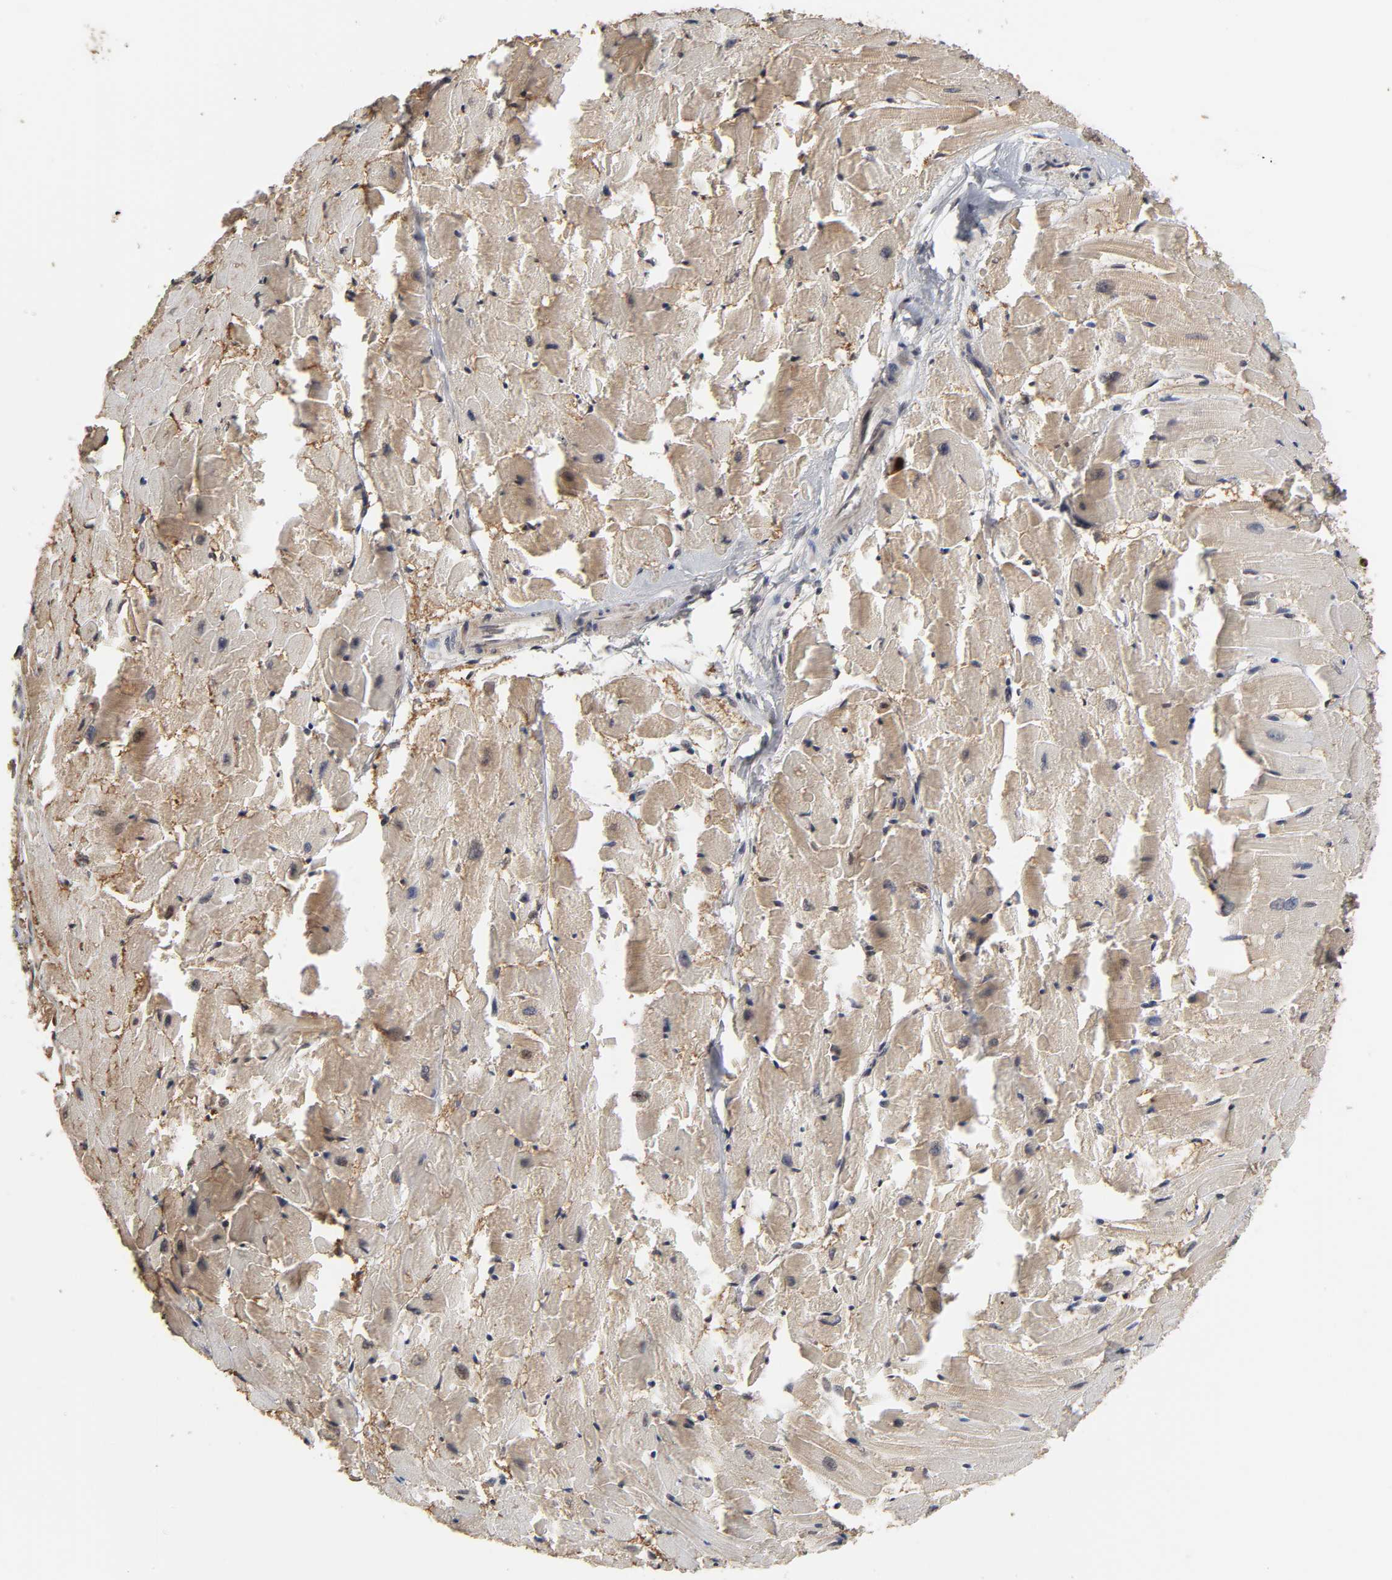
{"staining": {"intensity": "moderate", "quantity": "25%-75%", "location": "cytoplasmic/membranous,nuclear"}, "tissue": "heart muscle", "cell_type": "Cardiomyocytes", "image_type": "normal", "snomed": [{"axis": "morphology", "description": "Normal tissue, NOS"}, {"axis": "topography", "description": "Heart"}], "caption": "Moderate cytoplasmic/membranous,nuclear expression for a protein is appreciated in approximately 25%-75% of cardiomyocytes of unremarkable heart muscle using immunohistochemistry (IHC).", "gene": "CPN2", "patient": {"sex": "female", "age": 19}}